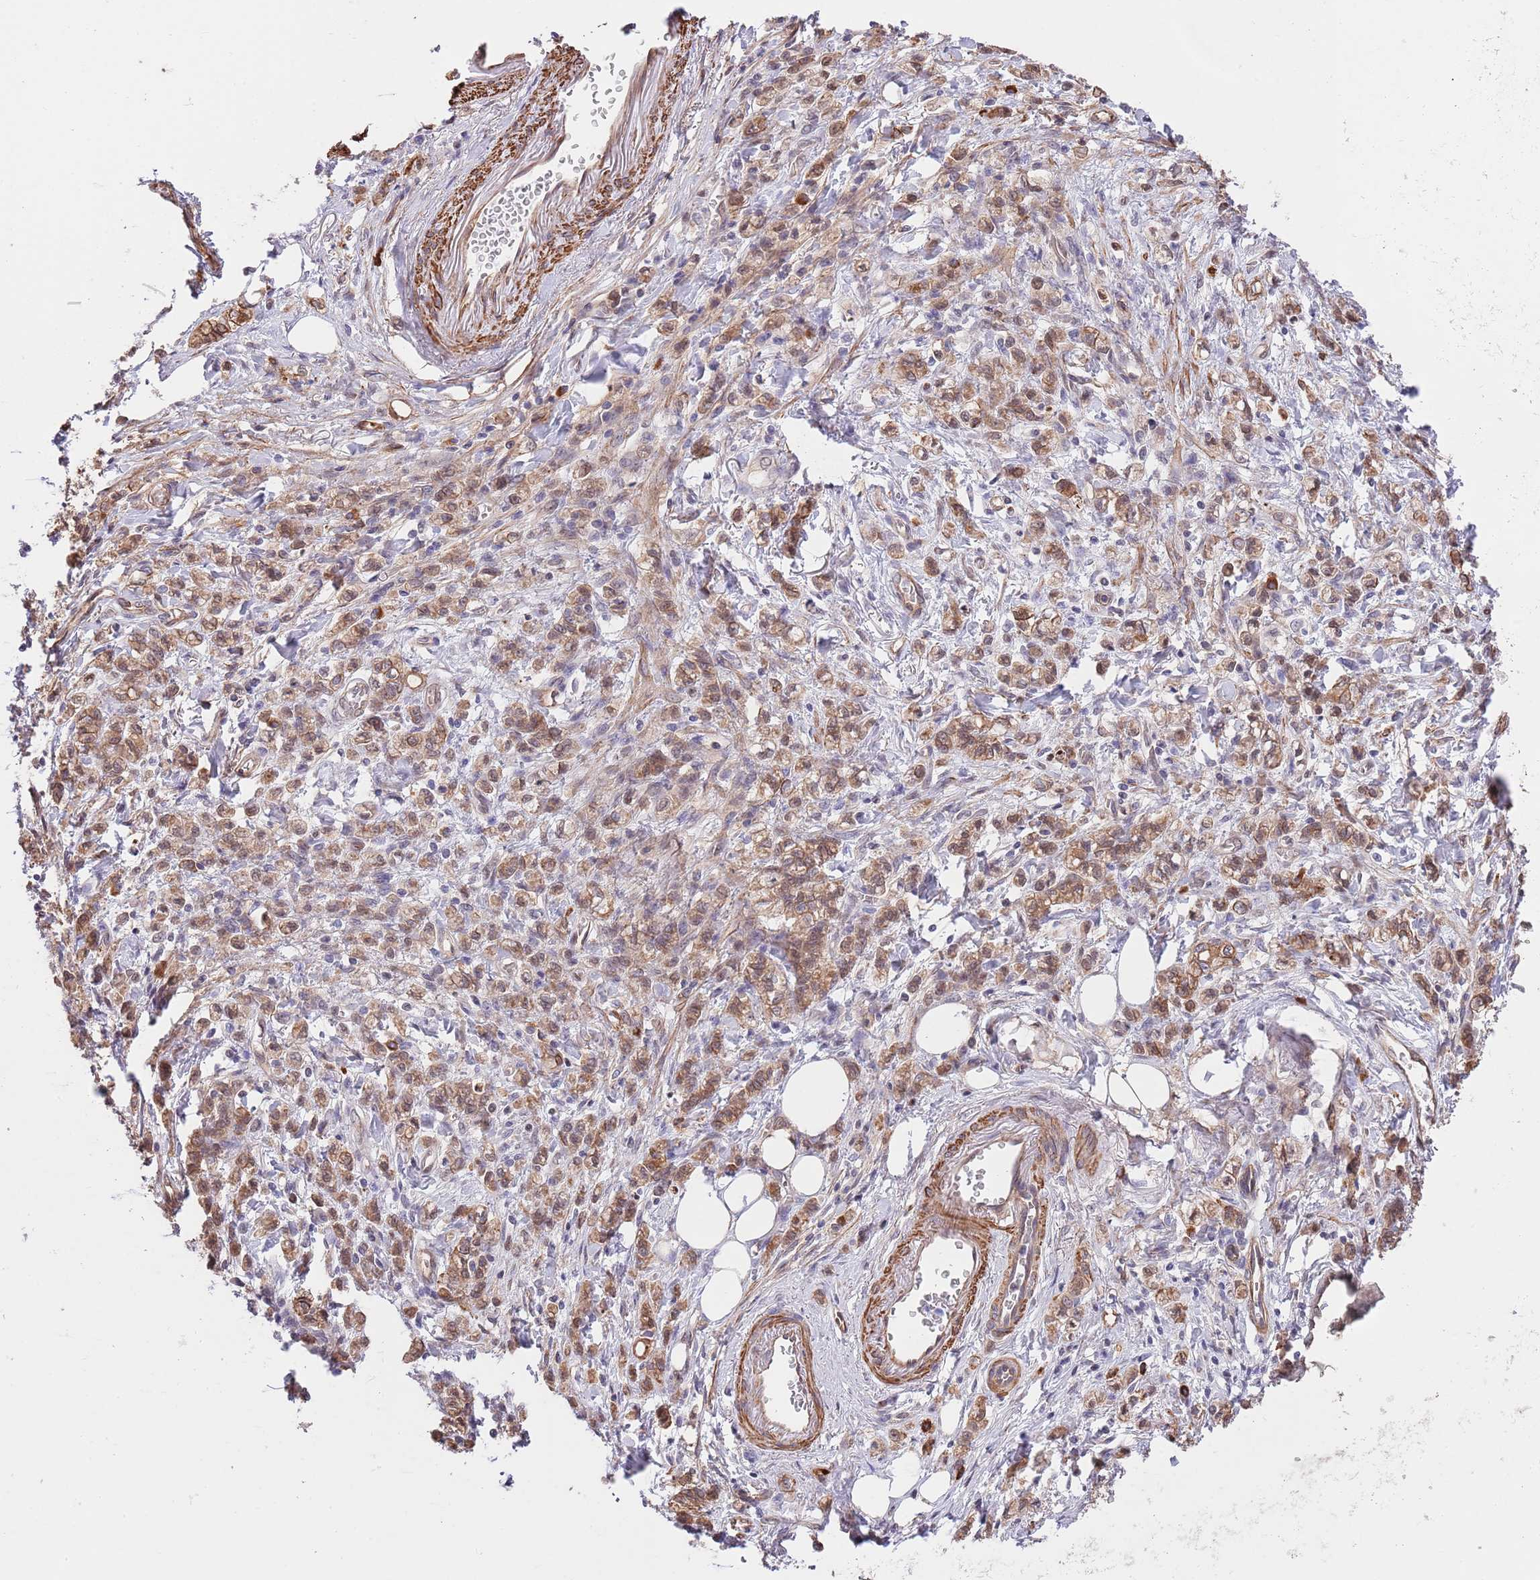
{"staining": {"intensity": "moderate", "quantity": ">75%", "location": "cytoplasmic/membranous,nuclear"}, "tissue": "stomach cancer", "cell_type": "Tumor cells", "image_type": "cancer", "snomed": [{"axis": "morphology", "description": "Adenocarcinoma, NOS"}, {"axis": "topography", "description": "Stomach"}], "caption": "Adenocarcinoma (stomach) was stained to show a protein in brown. There is medium levels of moderate cytoplasmic/membranous and nuclear expression in about >75% of tumor cells. Using DAB (3,3'-diaminobenzidine) (brown) and hematoxylin (blue) stains, captured at high magnification using brightfield microscopy.", "gene": "BPNT1", "patient": {"sex": "male", "age": 77}}